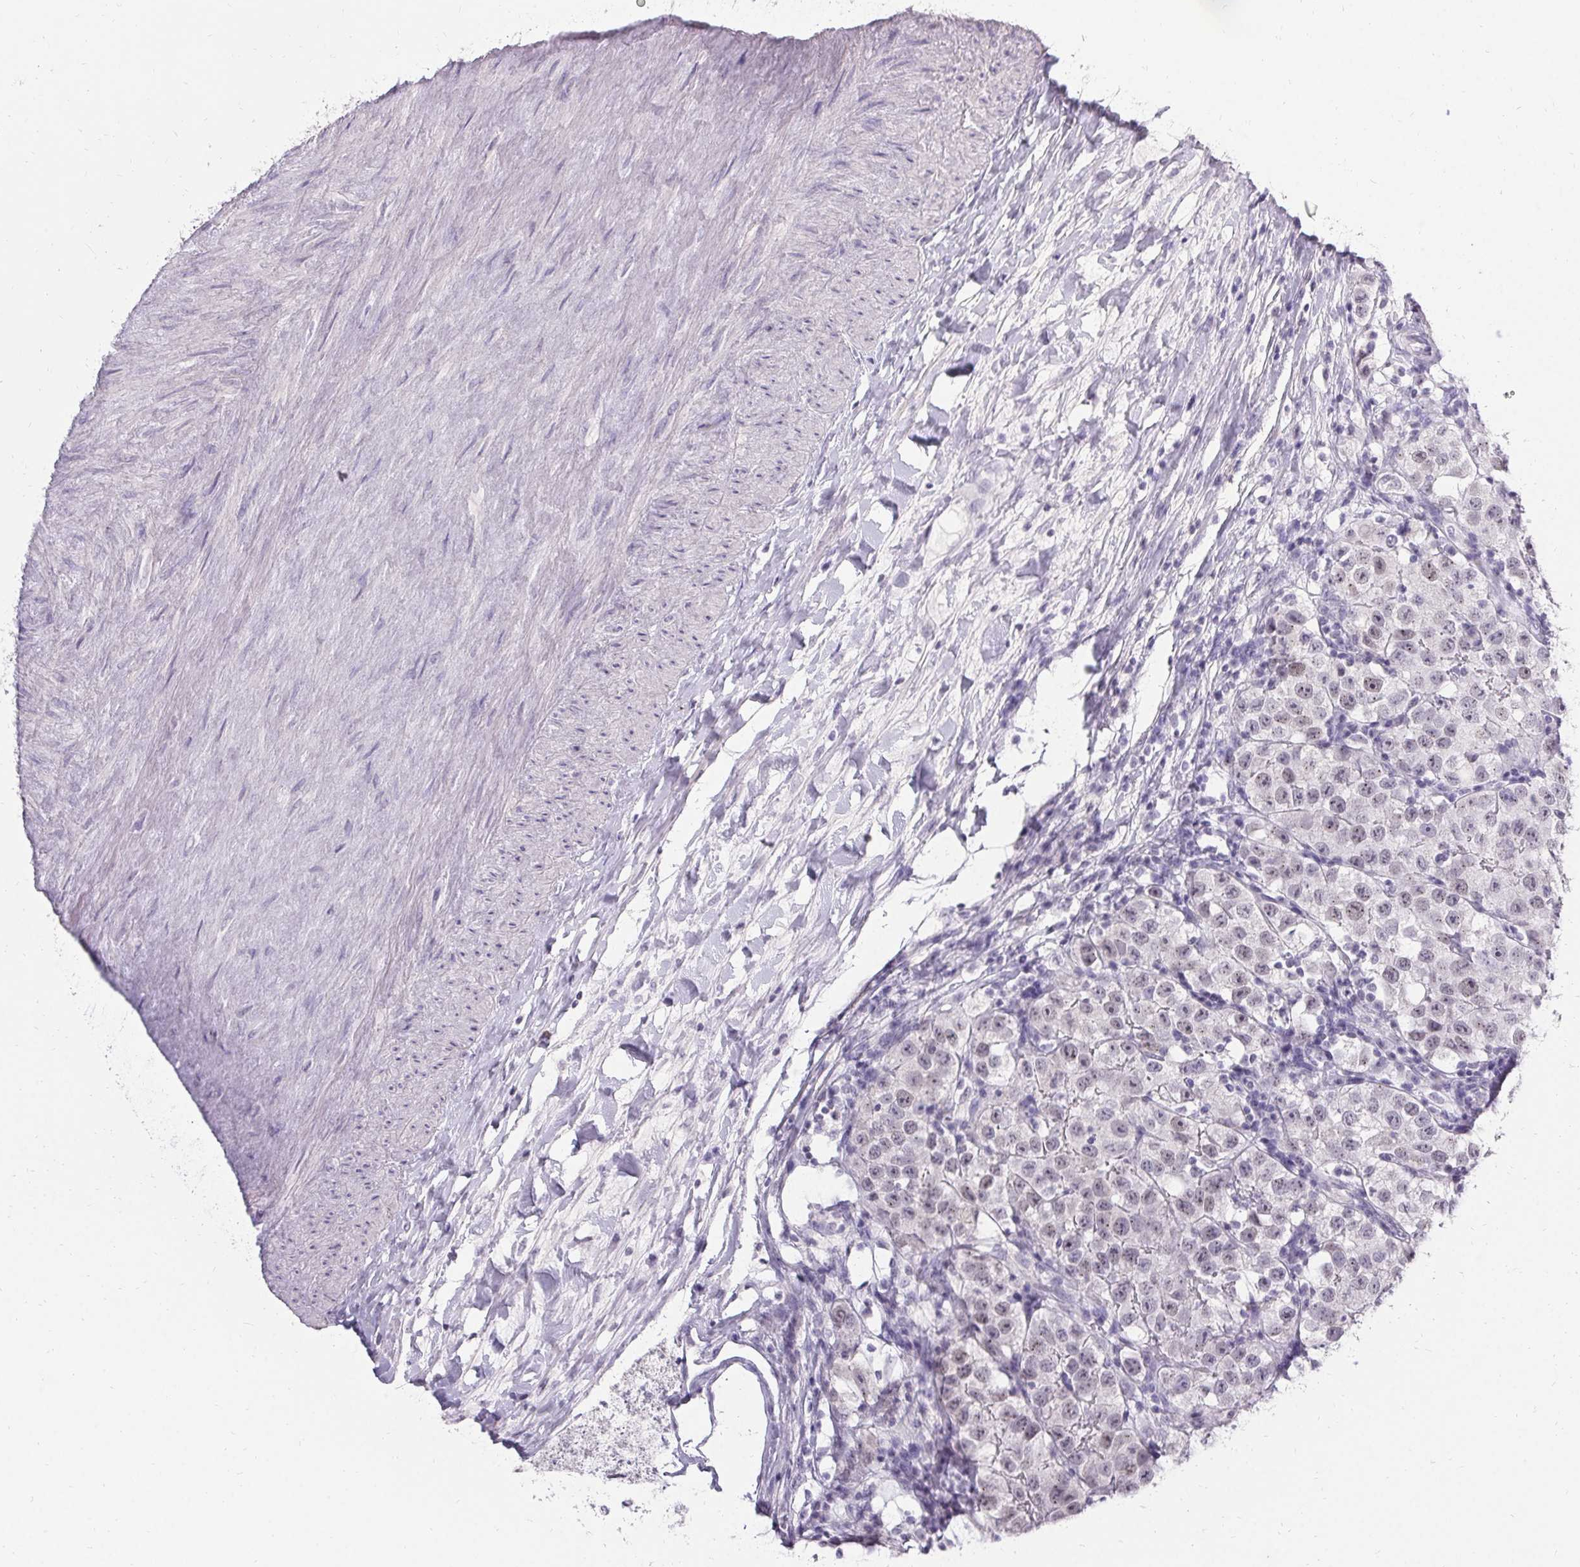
{"staining": {"intensity": "weak", "quantity": "<25%", "location": "nuclear"}, "tissue": "testis cancer", "cell_type": "Tumor cells", "image_type": "cancer", "snomed": [{"axis": "morphology", "description": "Seminoma, NOS"}, {"axis": "topography", "description": "Testis"}], "caption": "Protein analysis of testis cancer reveals no significant expression in tumor cells. Nuclei are stained in blue.", "gene": "PMEL", "patient": {"sex": "male", "age": 34}}